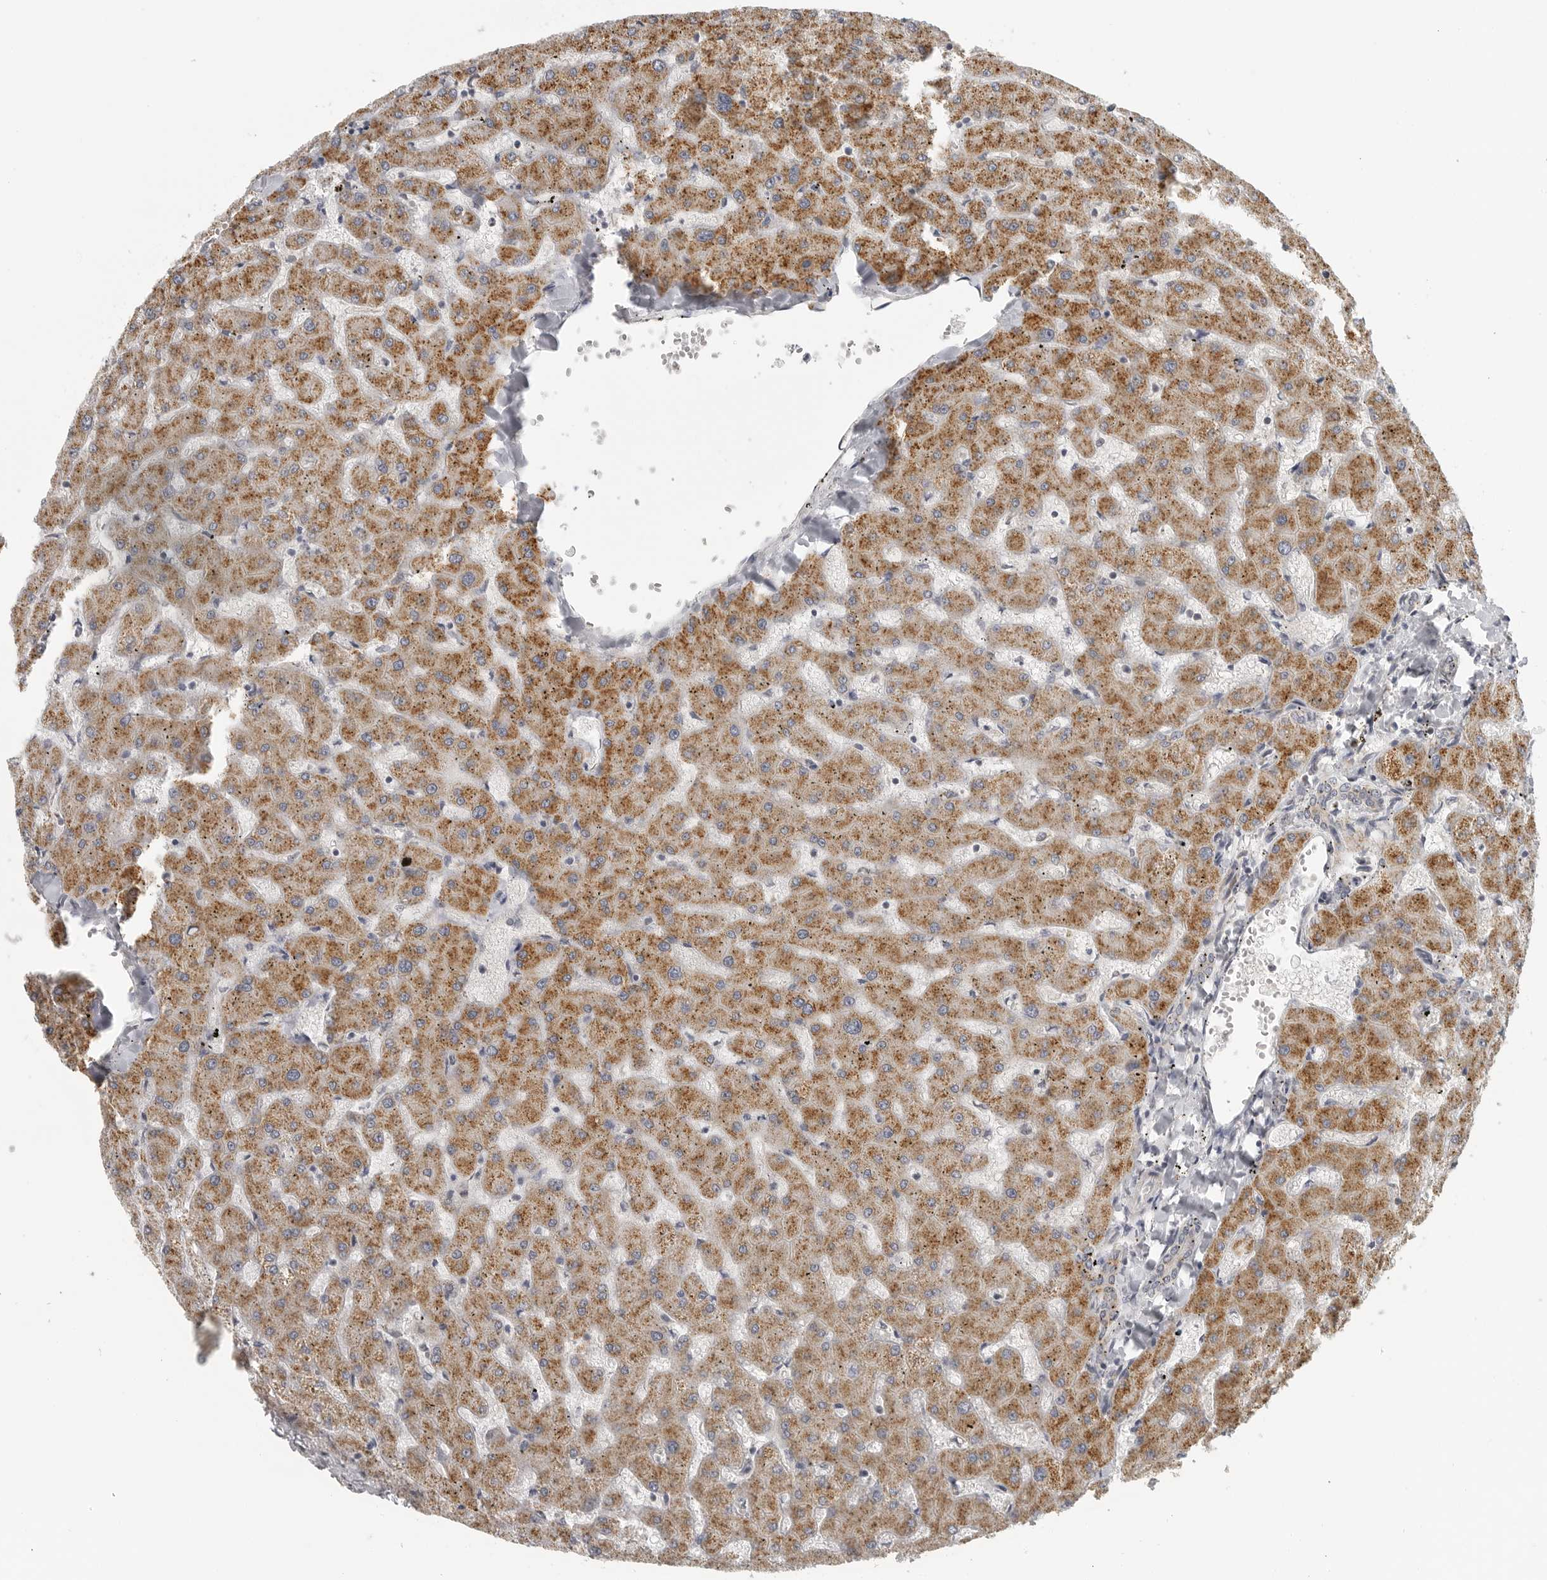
{"staining": {"intensity": "negative", "quantity": "none", "location": "none"}, "tissue": "liver", "cell_type": "Cholangiocytes", "image_type": "normal", "snomed": [{"axis": "morphology", "description": "Normal tissue, NOS"}, {"axis": "topography", "description": "Liver"}], "caption": "Micrograph shows no significant protein staining in cholangiocytes of unremarkable liver.", "gene": "RXFP3", "patient": {"sex": "female", "age": 63}}